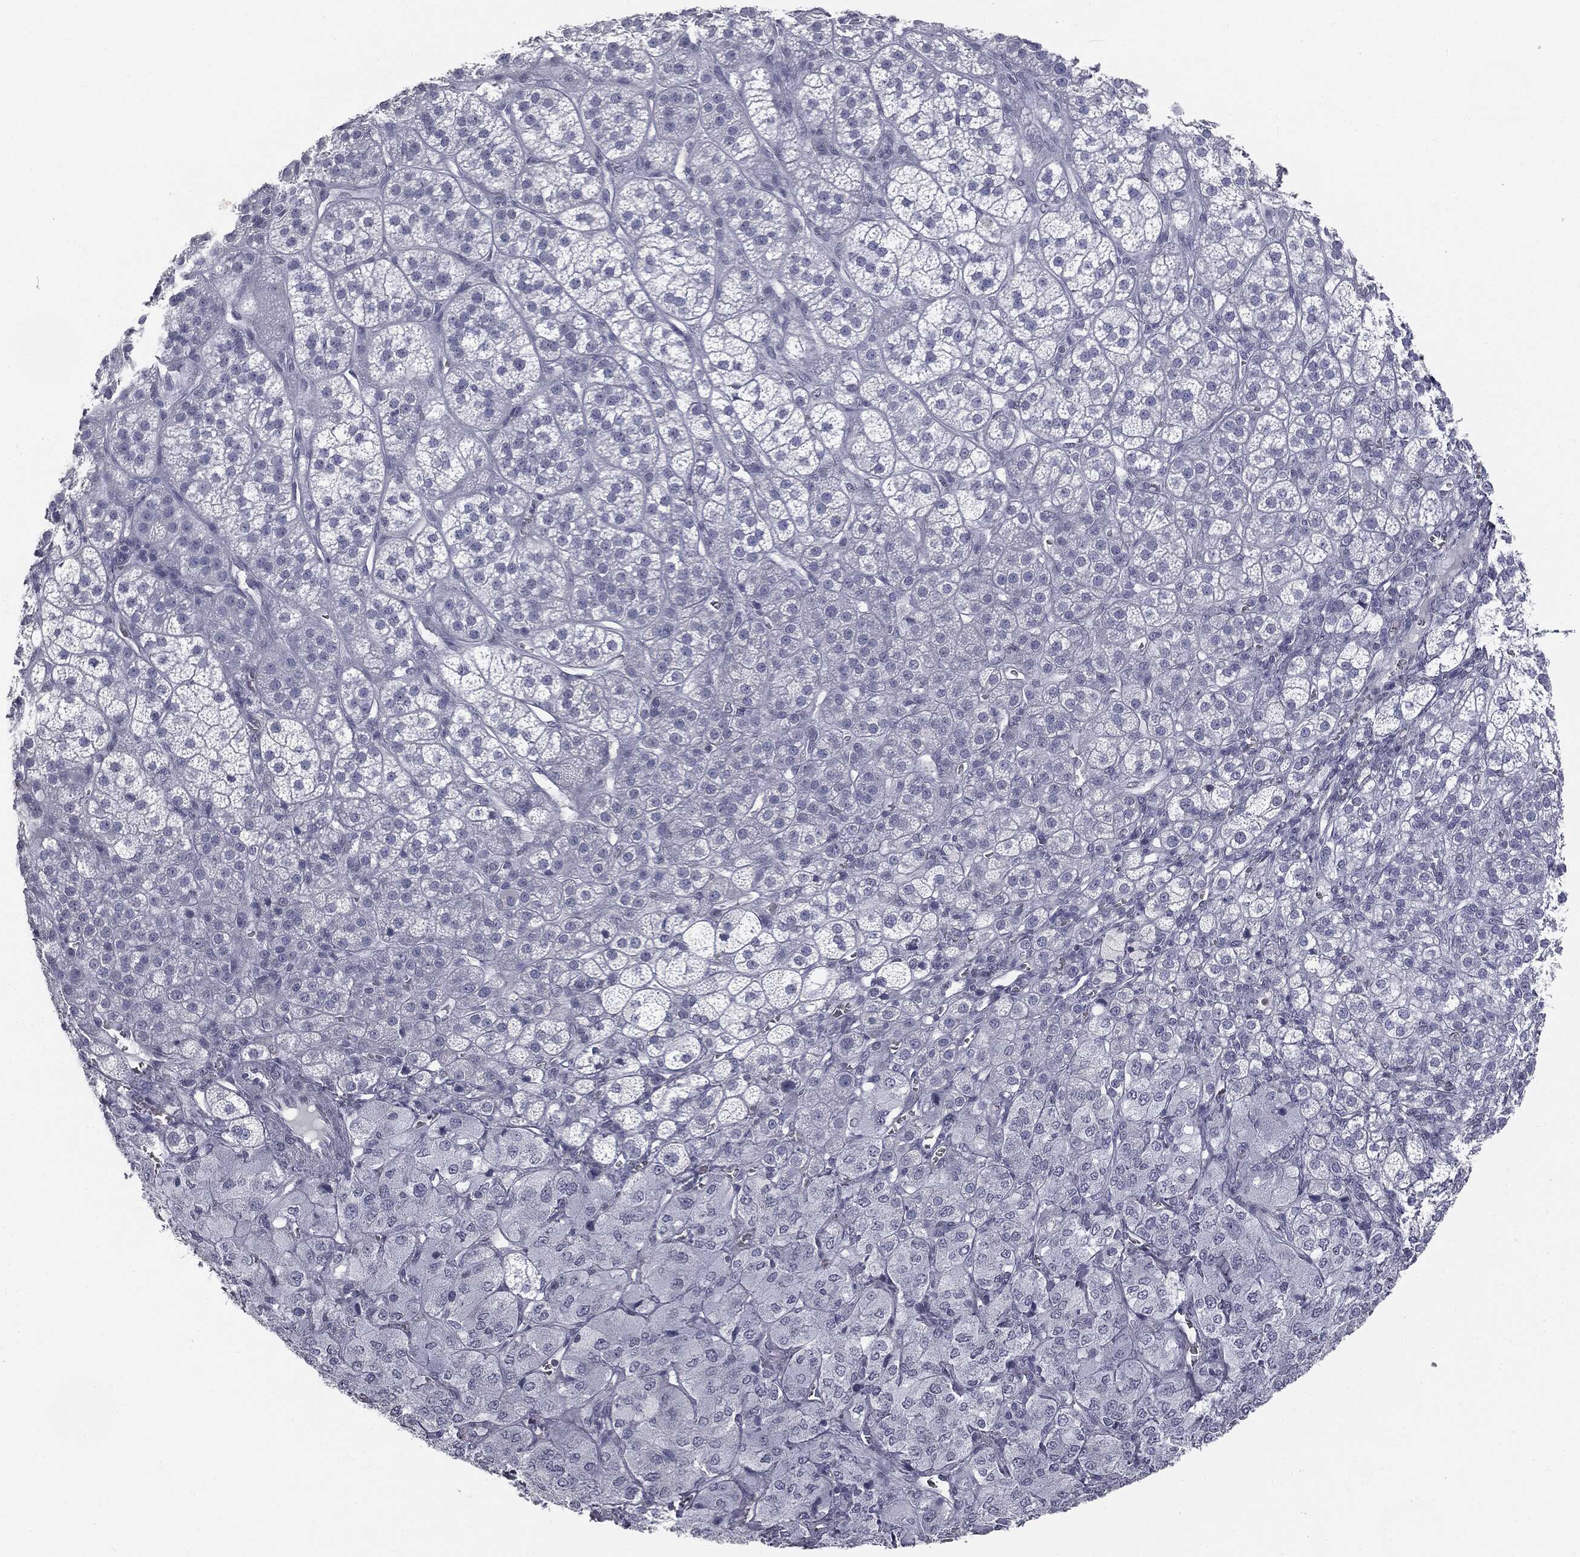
{"staining": {"intensity": "negative", "quantity": "none", "location": "none"}, "tissue": "adrenal gland", "cell_type": "Glandular cells", "image_type": "normal", "snomed": [{"axis": "morphology", "description": "Normal tissue, NOS"}, {"axis": "topography", "description": "Adrenal gland"}], "caption": "Immunohistochemistry (IHC) micrograph of normal adrenal gland: human adrenal gland stained with DAB (3,3'-diaminobenzidine) reveals no significant protein staining in glandular cells.", "gene": "ALDOB", "patient": {"sex": "female", "age": 60}}